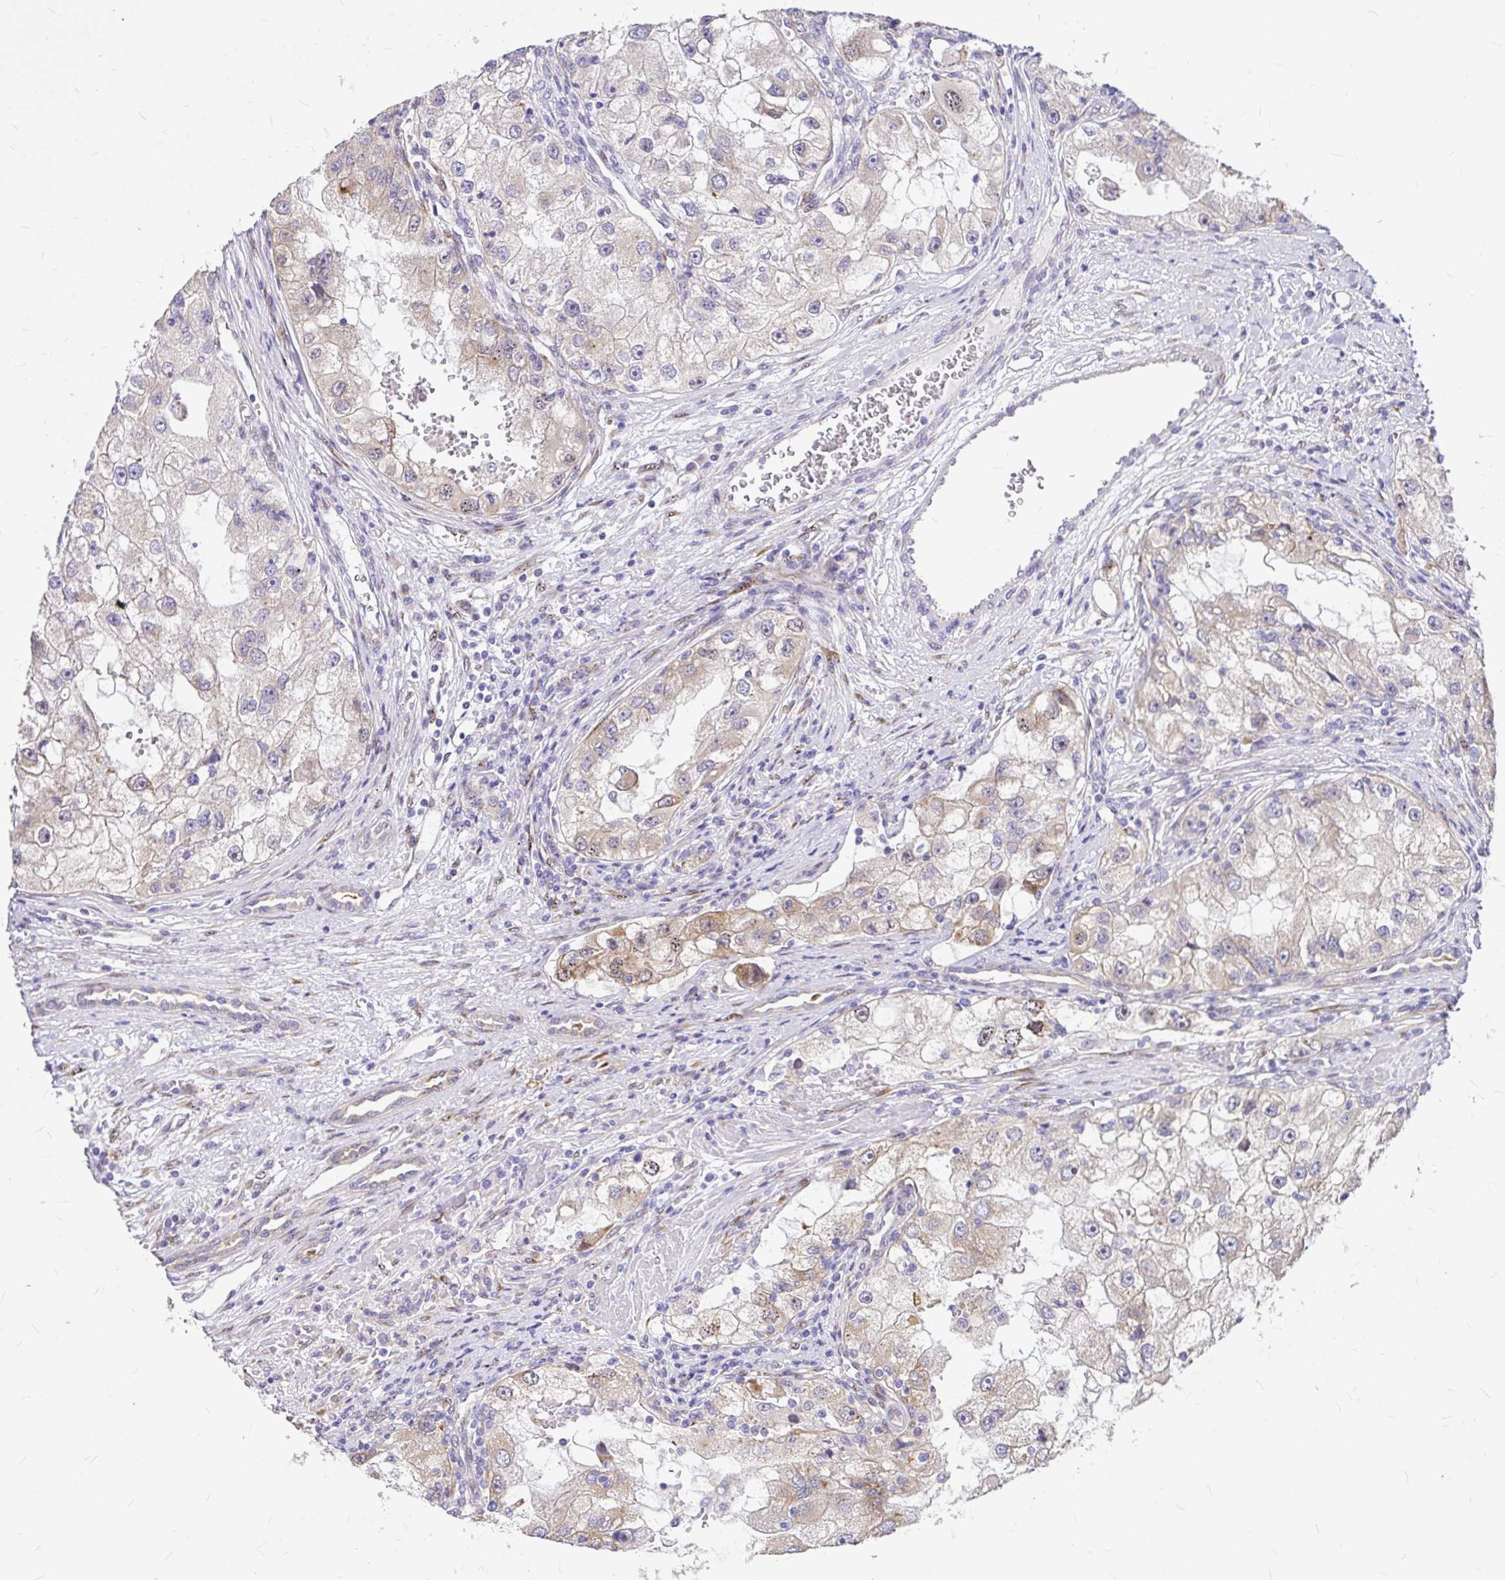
{"staining": {"intensity": "weak", "quantity": "25%-75%", "location": "cytoplasmic/membranous"}, "tissue": "renal cancer", "cell_type": "Tumor cells", "image_type": "cancer", "snomed": [{"axis": "morphology", "description": "Adenocarcinoma, NOS"}, {"axis": "topography", "description": "Kidney"}], "caption": "A histopathology image showing weak cytoplasmic/membranous staining in approximately 25%-75% of tumor cells in renal cancer (adenocarcinoma), as visualized by brown immunohistochemical staining.", "gene": "GABBR2", "patient": {"sex": "male", "age": 63}}